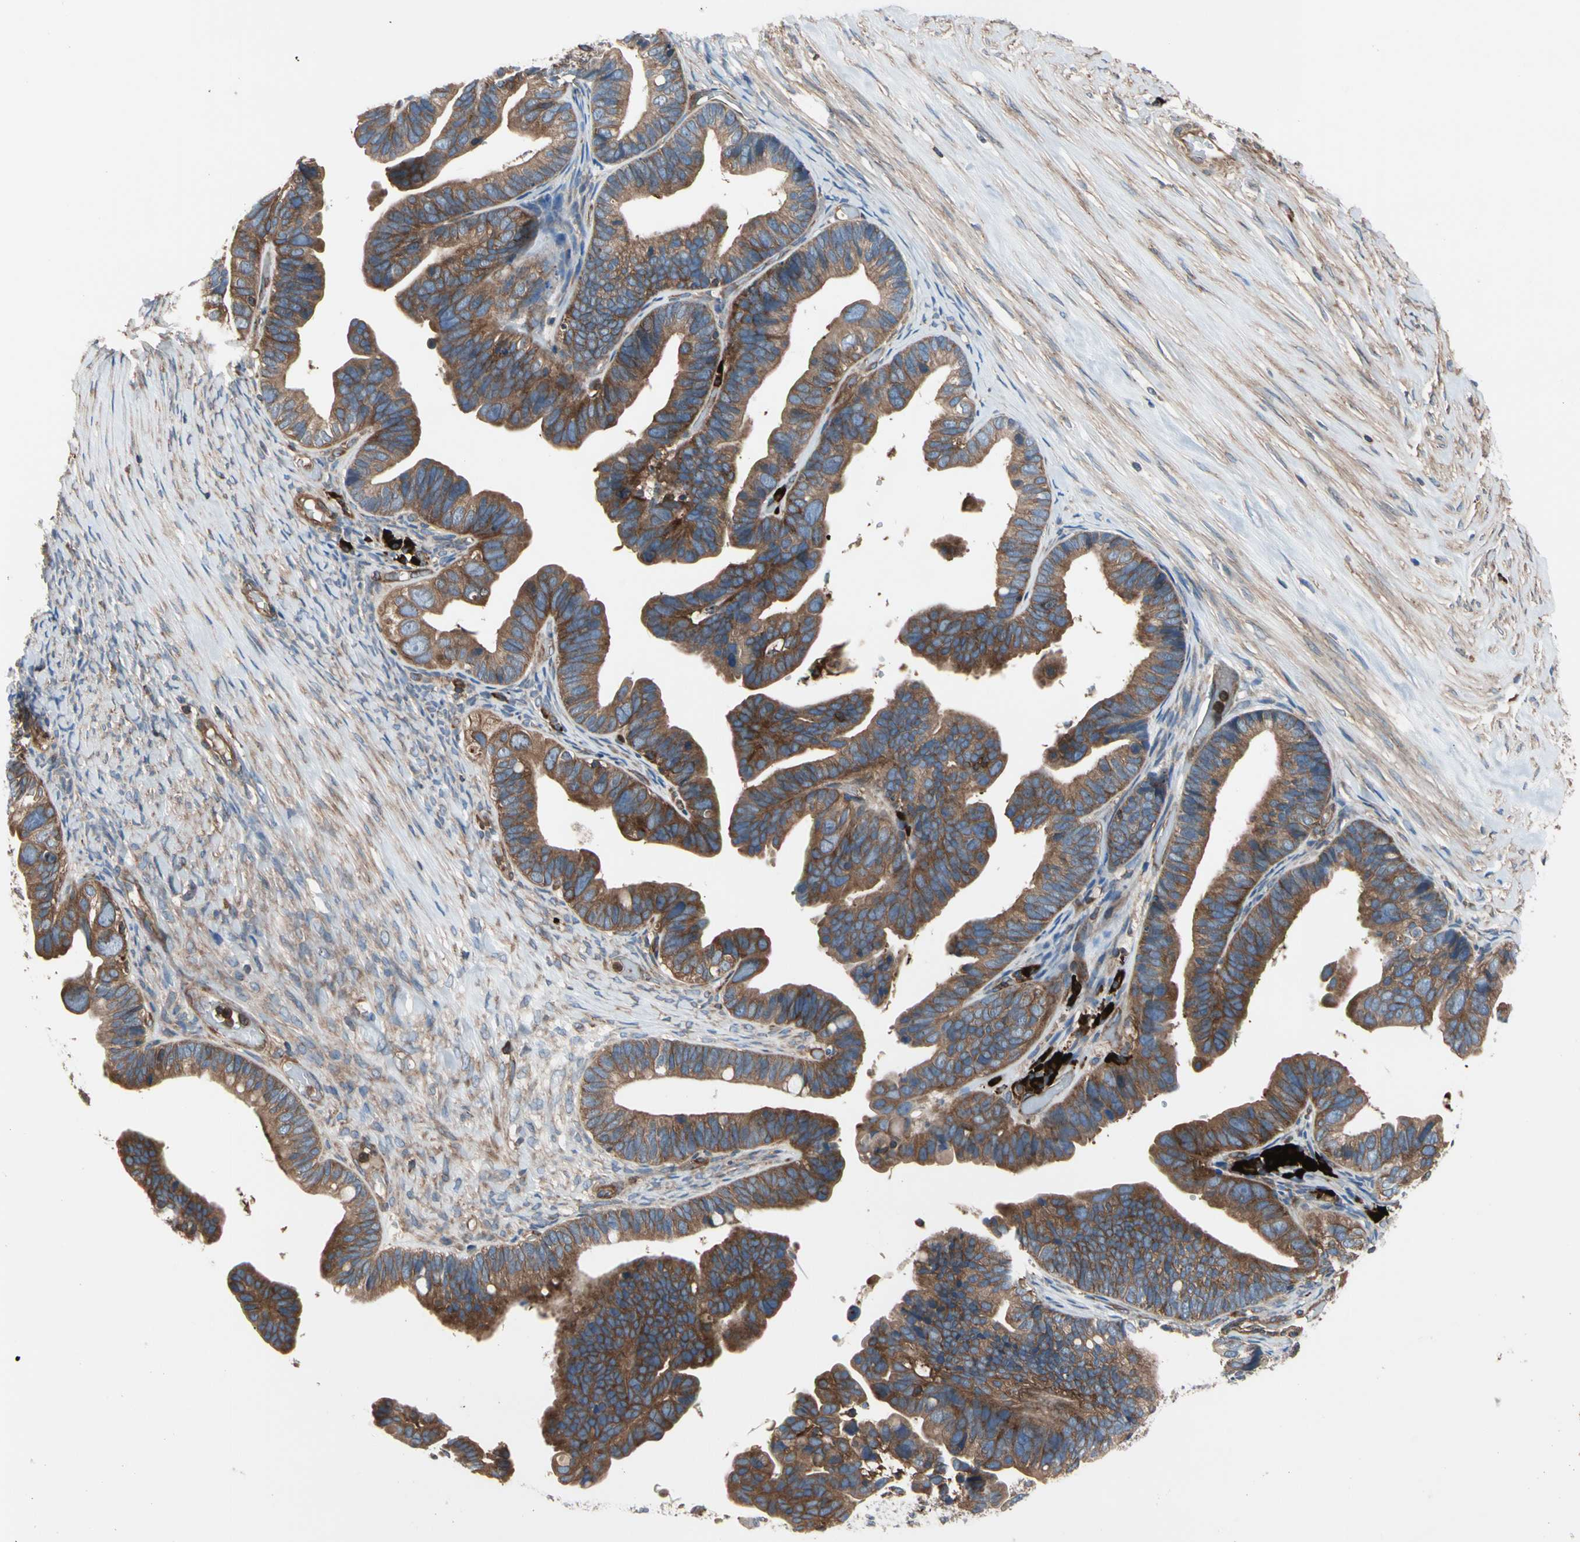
{"staining": {"intensity": "moderate", "quantity": ">75%", "location": "cytoplasmic/membranous"}, "tissue": "ovarian cancer", "cell_type": "Tumor cells", "image_type": "cancer", "snomed": [{"axis": "morphology", "description": "Cystadenocarcinoma, serous, NOS"}, {"axis": "topography", "description": "Ovary"}], "caption": "Ovarian cancer (serous cystadenocarcinoma) stained with immunohistochemistry displays moderate cytoplasmic/membranous staining in approximately >75% of tumor cells. The staining was performed using DAB to visualize the protein expression in brown, while the nuclei were stained in blue with hematoxylin (Magnification: 20x).", "gene": "ROCK1", "patient": {"sex": "female", "age": 56}}